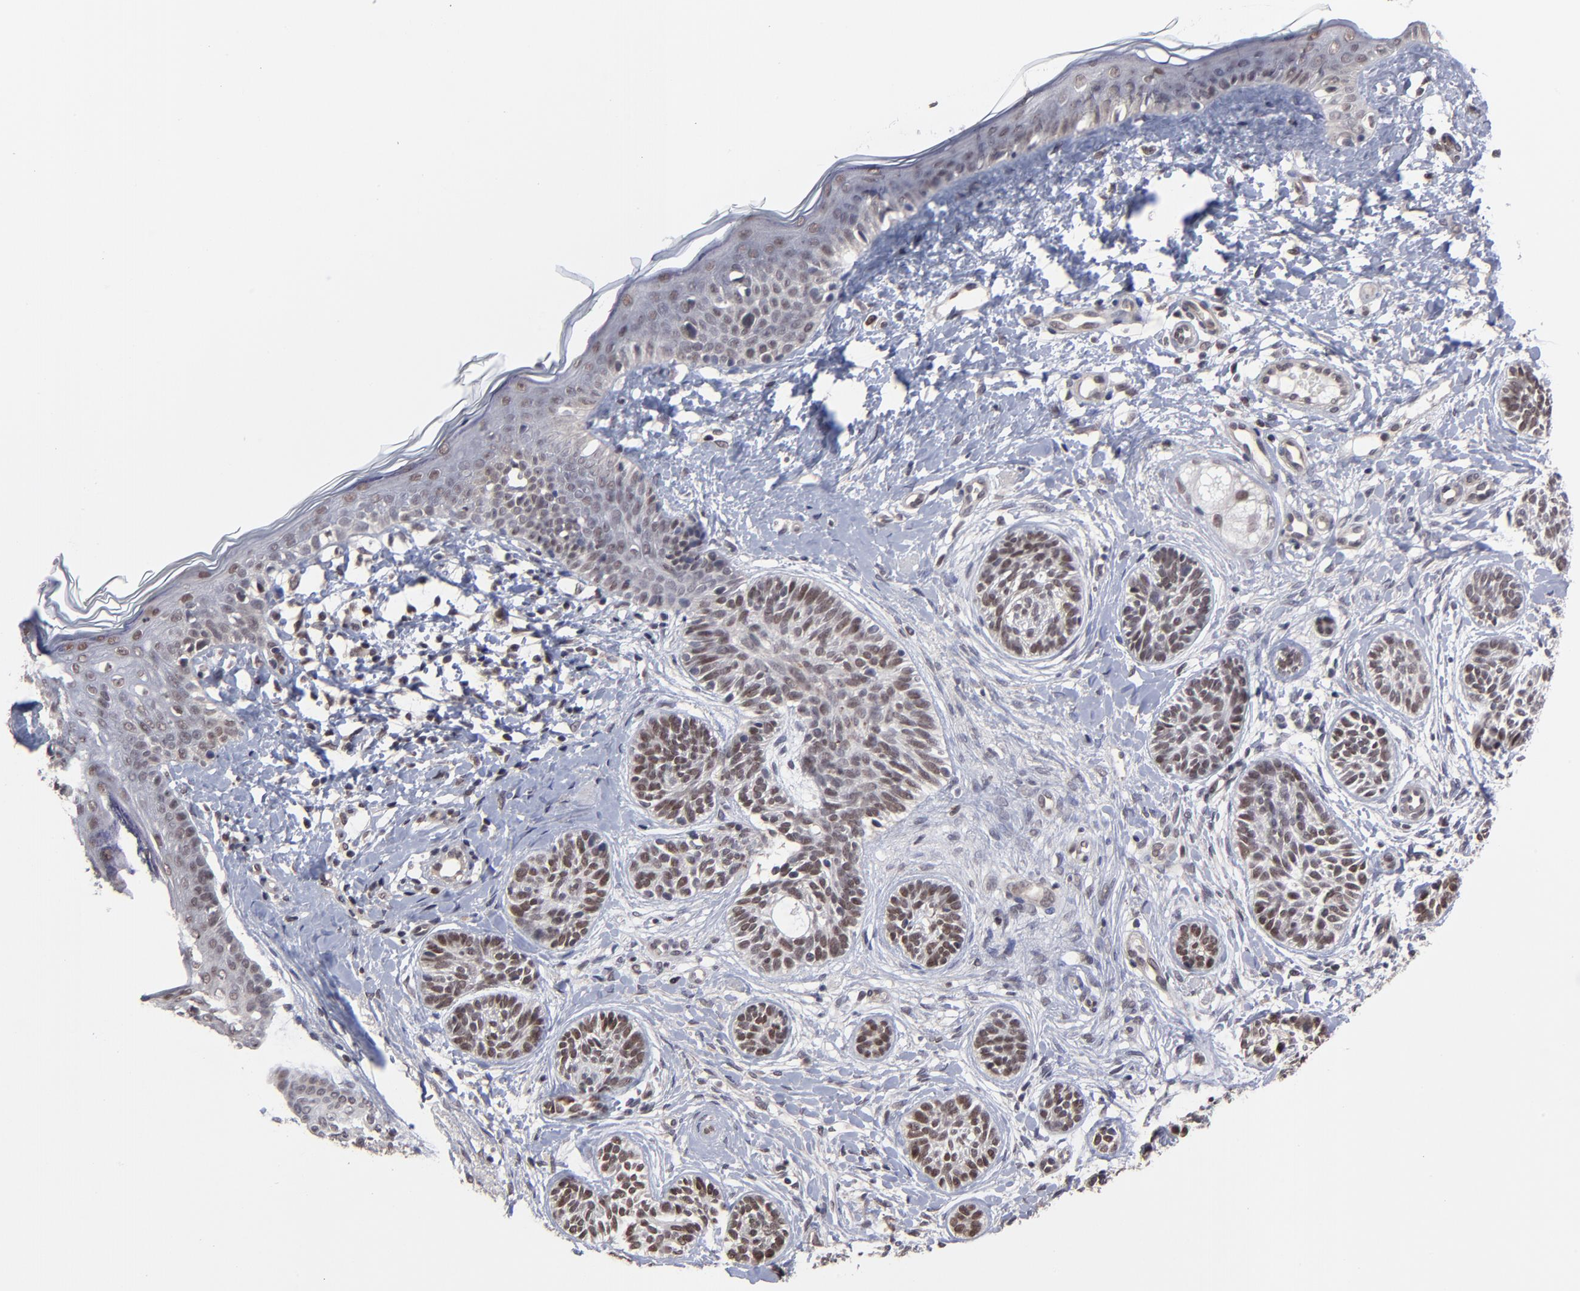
{"staining": {"intensity": "weak", "quantity": "25%-75%", "location": "nuclear"}, "tissue": "skin cancer", "cell_type": "Tumor cells", "image_type": "cancer", "snomed": [{"axis": "morphology", "description": "Normal tissue, NOS"}, {"axis": "morphology", "description": "Basal cell carcinoma"}, {"axis": "topography", "description": "Skin"}], "caption": "IHC image of neoplastic tissue: skin basal cell carcinoma stained using IHC reveals low levels of weak protein expression localized specifically in the nuclear of tumor cells, appearing as a nuclear brown color.", "gene": "ZNF419", "patient": {"sex": "male", "age": 63}}